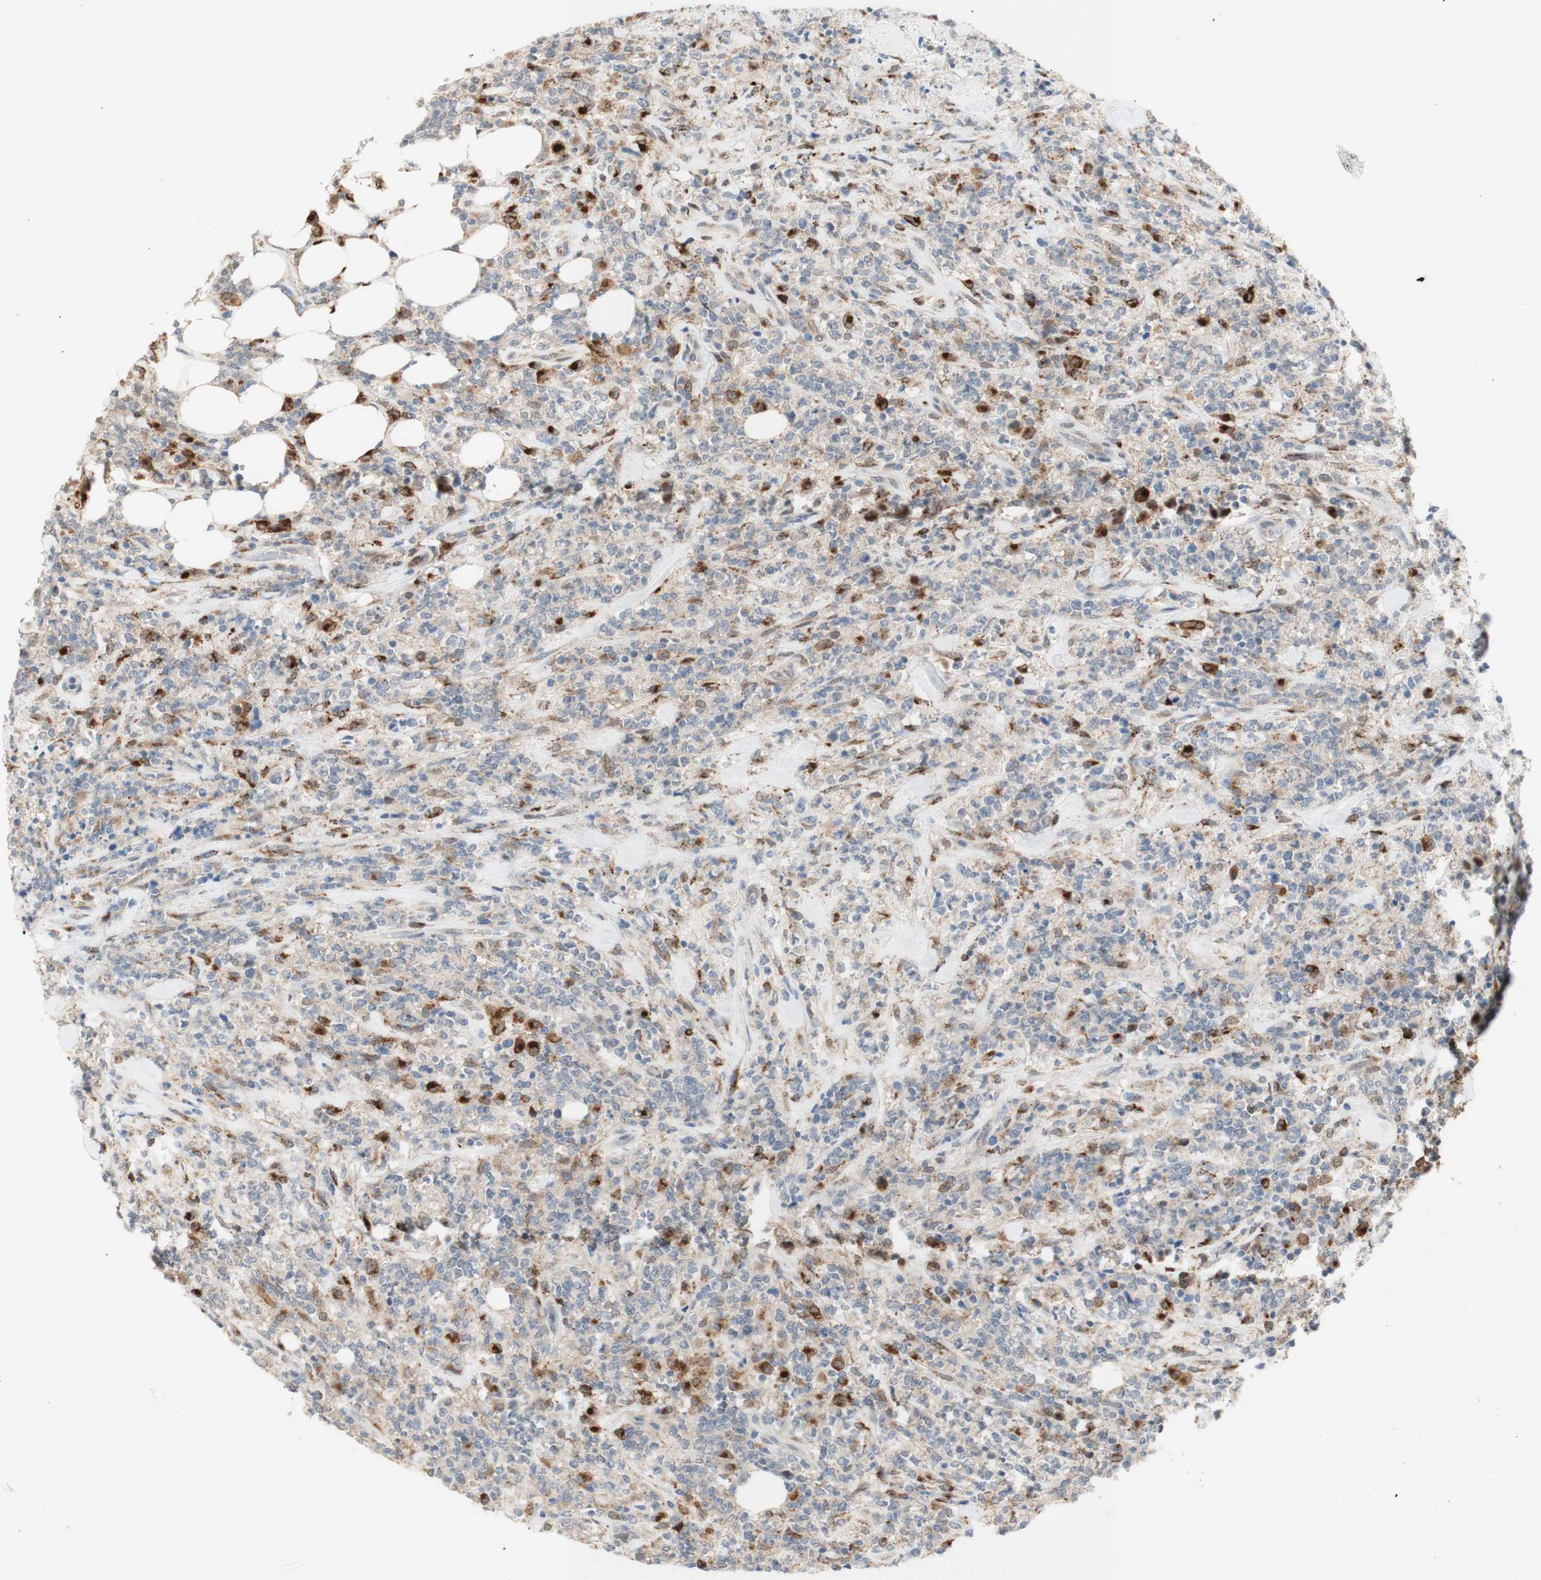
{"staining": {"intensity": "weak", "quantity": "<25%", "location": "cytoplasmic/membranous"}, "tissue": "lymphoma", "cell_type": "Tumor cells", "image_type": "cancer", "snomed": [{"axis": "morphology", "description": "Malignant lymphoma, non-Hodgkin's type, High grade"}, {"axis": "topography", "description": "Soft tissue"}], "caption": "A high-resolution micrograph shows immunohistochemistry (IHC) staining of malignant lymphoma, non-Hodgkin's type (high-grade), which reveals no significant expression in tumor cells.", "gene": "GAPT", "patient": {"sex": "male", "age": 18}}